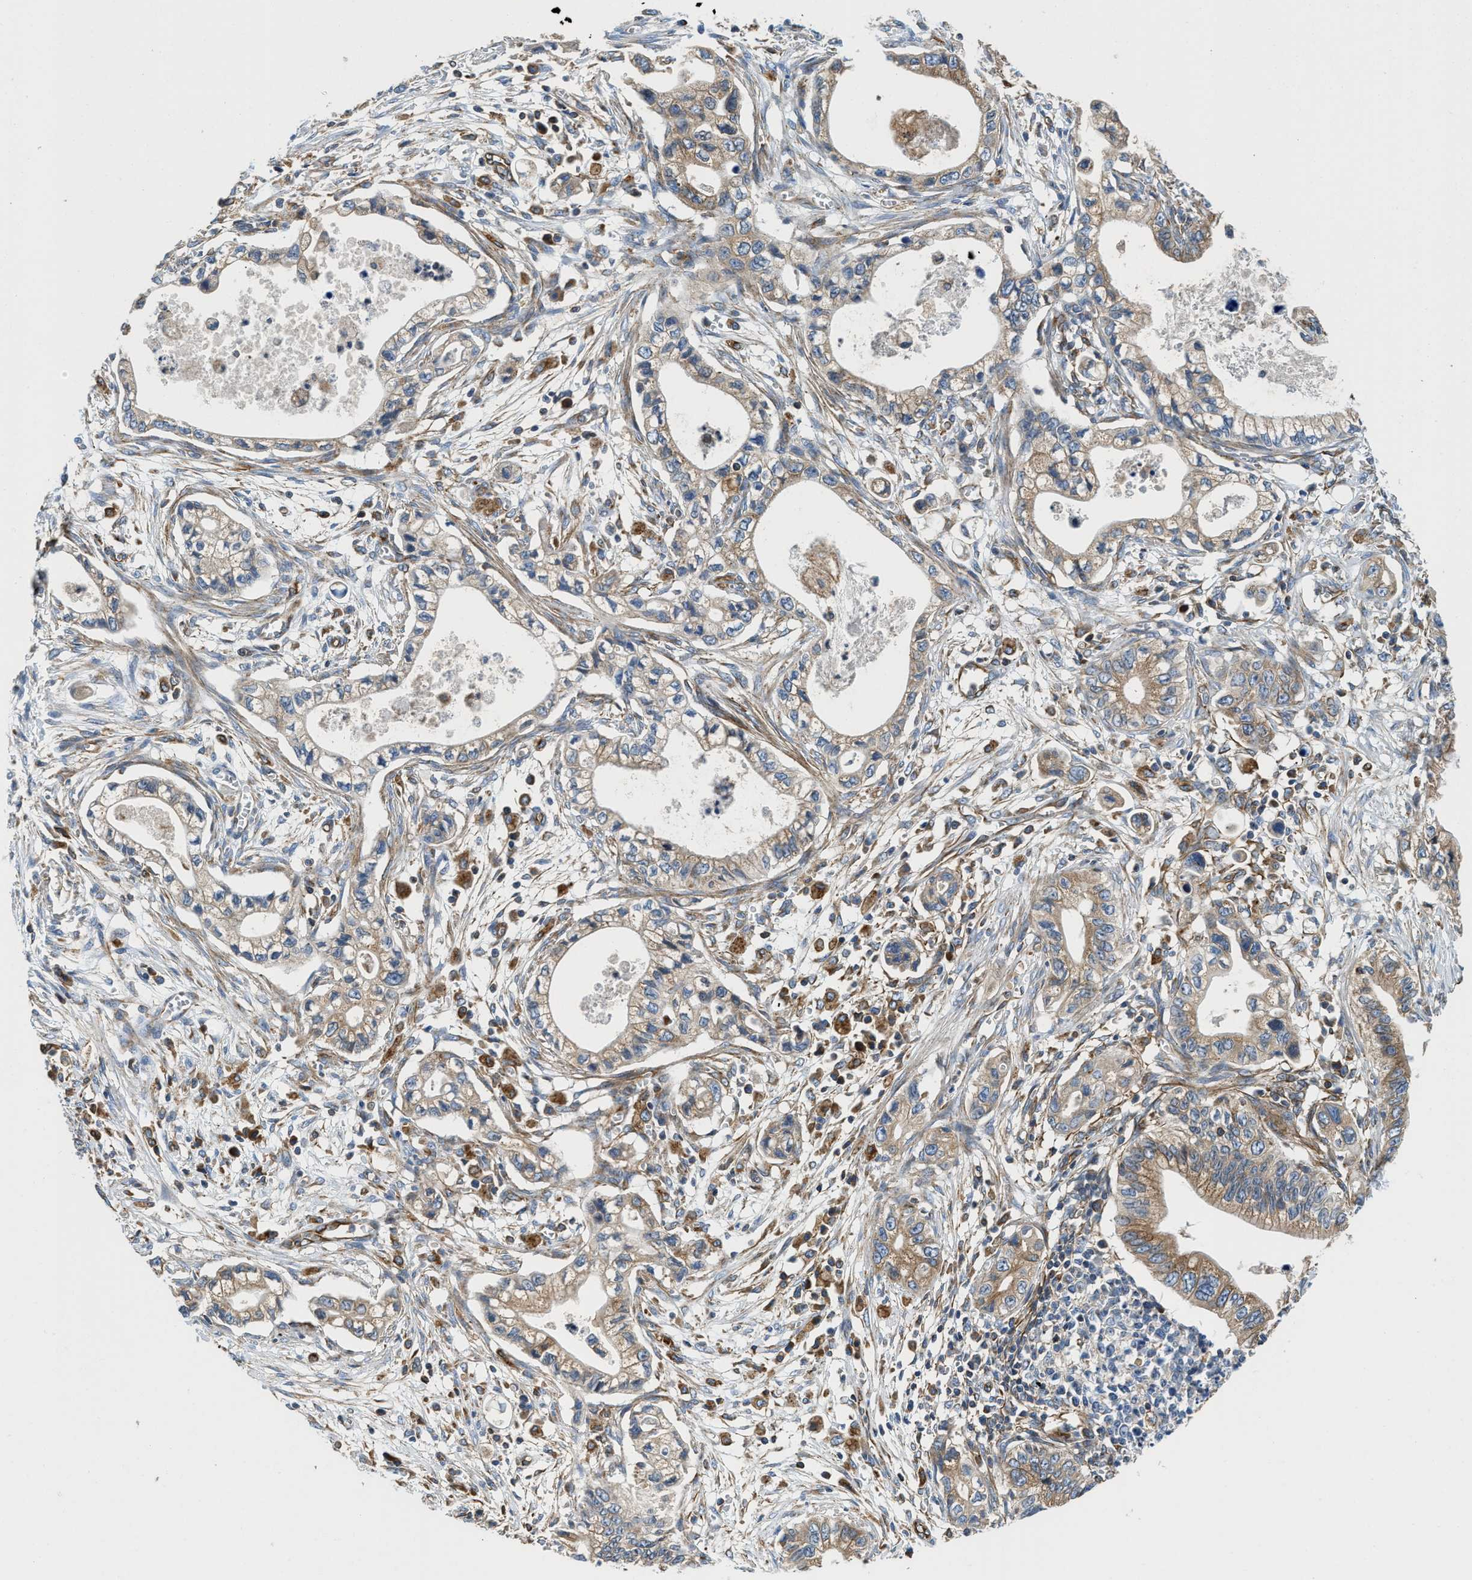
{"staining": {"intensity": "moderate", "quantity": "25%-75%", "location": "cytoplasmic/membranous"}, "tissue": "pancreatic cancer", "cell_type": "Tumor cells", "image_type": "cancer", "snomed": [{"axis": "morphology", "description": "Adenocarcinoma, NOS"}, {"axis": "topography", "description": "Pancreas"}], "caption": "Human pancreatic adenocarcinoma stained with a protein marker demonstrates moderate staining in tumor cells.", "gene": "HSD17B12", "patient": {"sex": "male", "age": 56}}